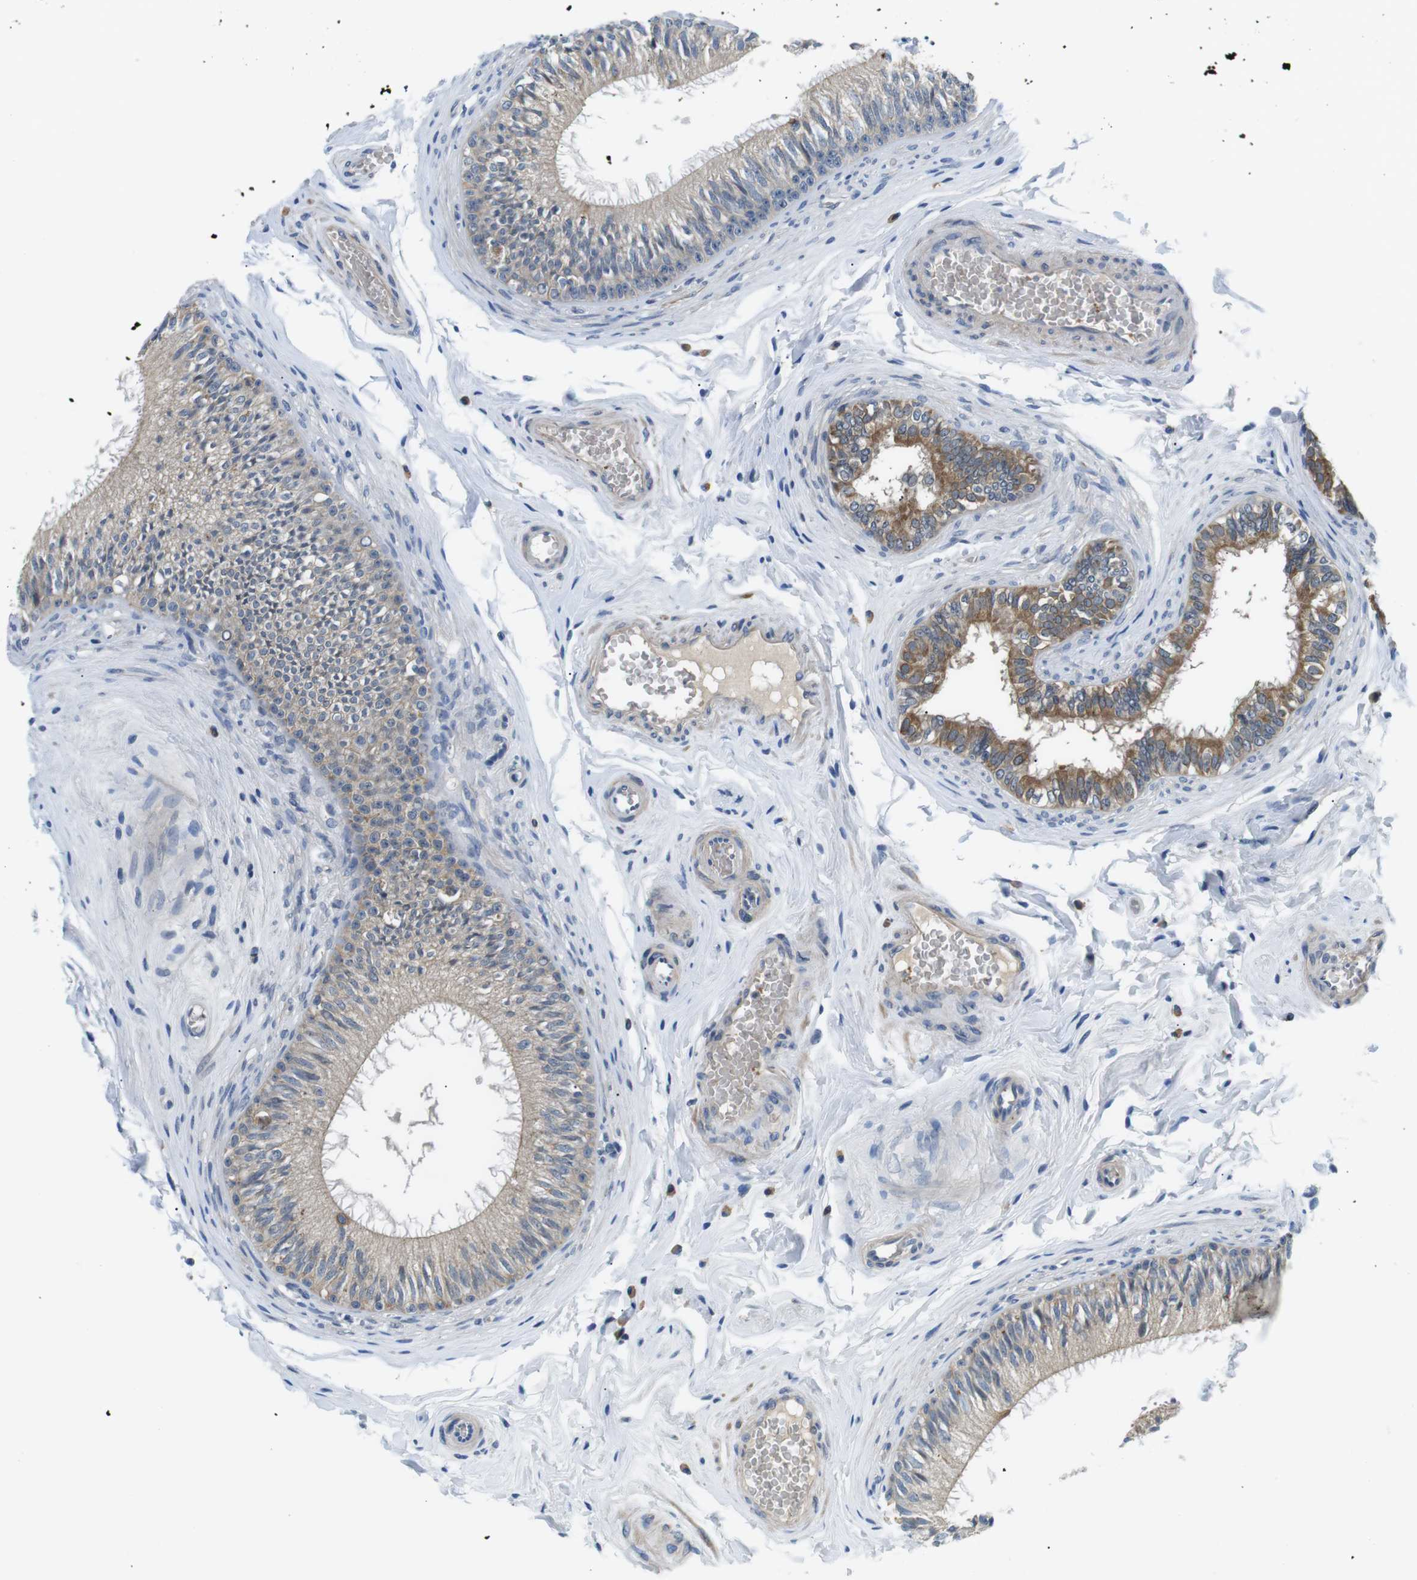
{"staining": {"intensity": "weak", "quantity": ">75%", "location": "cytoplasmic/membranous"}, "tissue": "epididymis", "cell_type": "Glandular cells", "image_type": "normal", "snomed": [{"axis": "morphology", "description": "Normal tissue, NOS"}, {"axis": "topography", "description": "Testis"}, {"axis": "topography", "description": "Epididymis"}], "caption": "About >75% of glandular cells in benign human epididymis exhibit weak cytoplasmic/membranous protein positivity as visualized by brown immunohistochemical staining.", "gene": "WSCD1", "patient": {"sex": "male", "age": 36}}